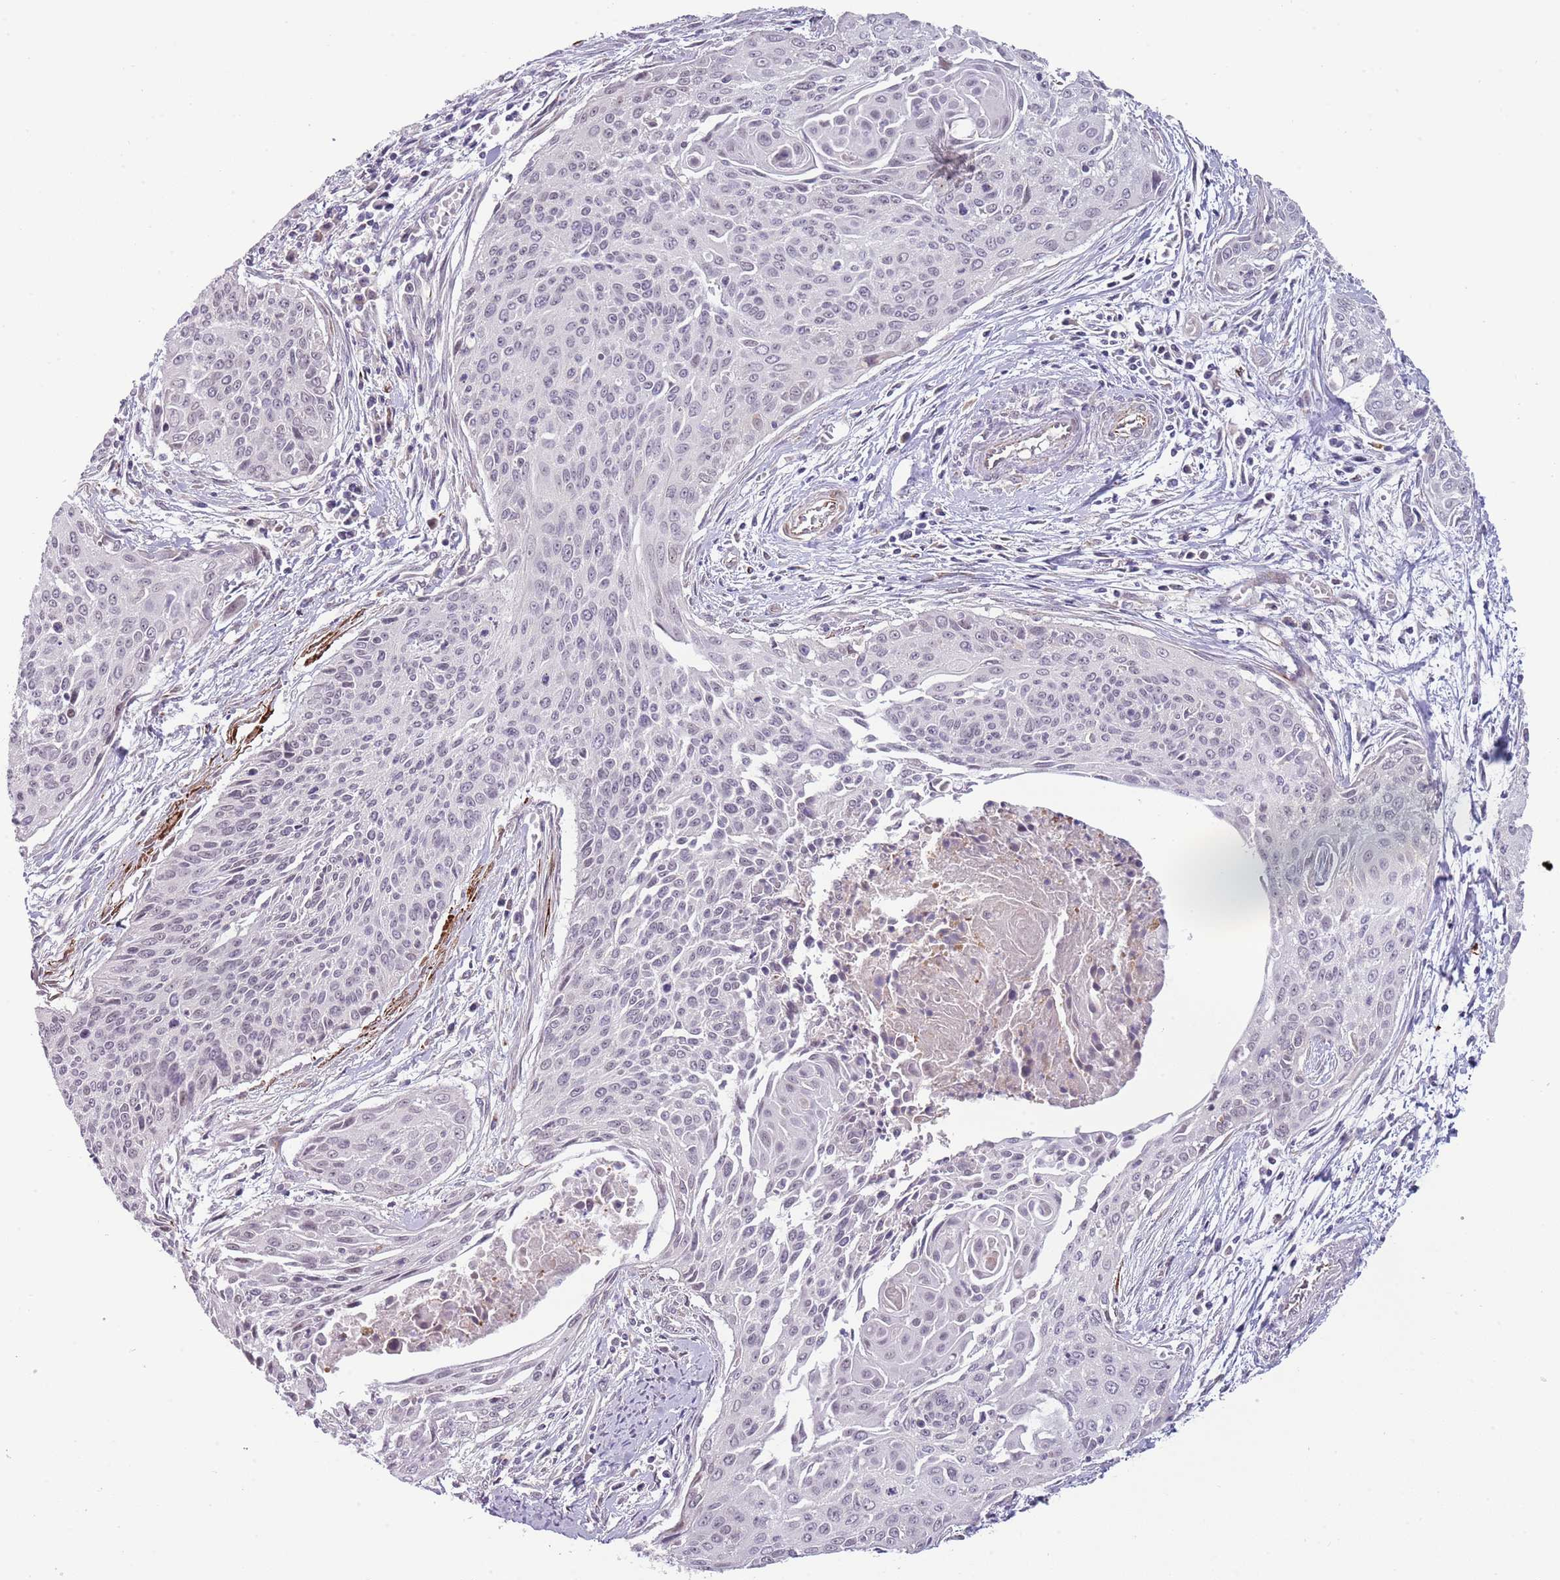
{"staining": {"intensity": "negative", "quantity": "none", "location": "none"}, "tissue": "cervical cancer", "cell_type": "Tumor cells", "image_type": "cancer", "snomed": [{"axis": "morphology", "description": "Squamous cell carcinoma, NOS"}, {"axis": "topography", "description": "Cervix"}], "caption": "Immunohistochemistry (IHC) histopathology image of neoplastic tissue: cervical cancer (squamous cell carcinoma) stained with DAB reveals no significant protein expression in tumor cells. Brightfield microscopy of immunohistochemistry (IHC) stained with DAB (3,3'-diaminobenzidine) (brown) and hematoxylin (blue), captured at high magnification.", "gene": "NBPF3", "patient": {"sex": "female", "age": 55}}